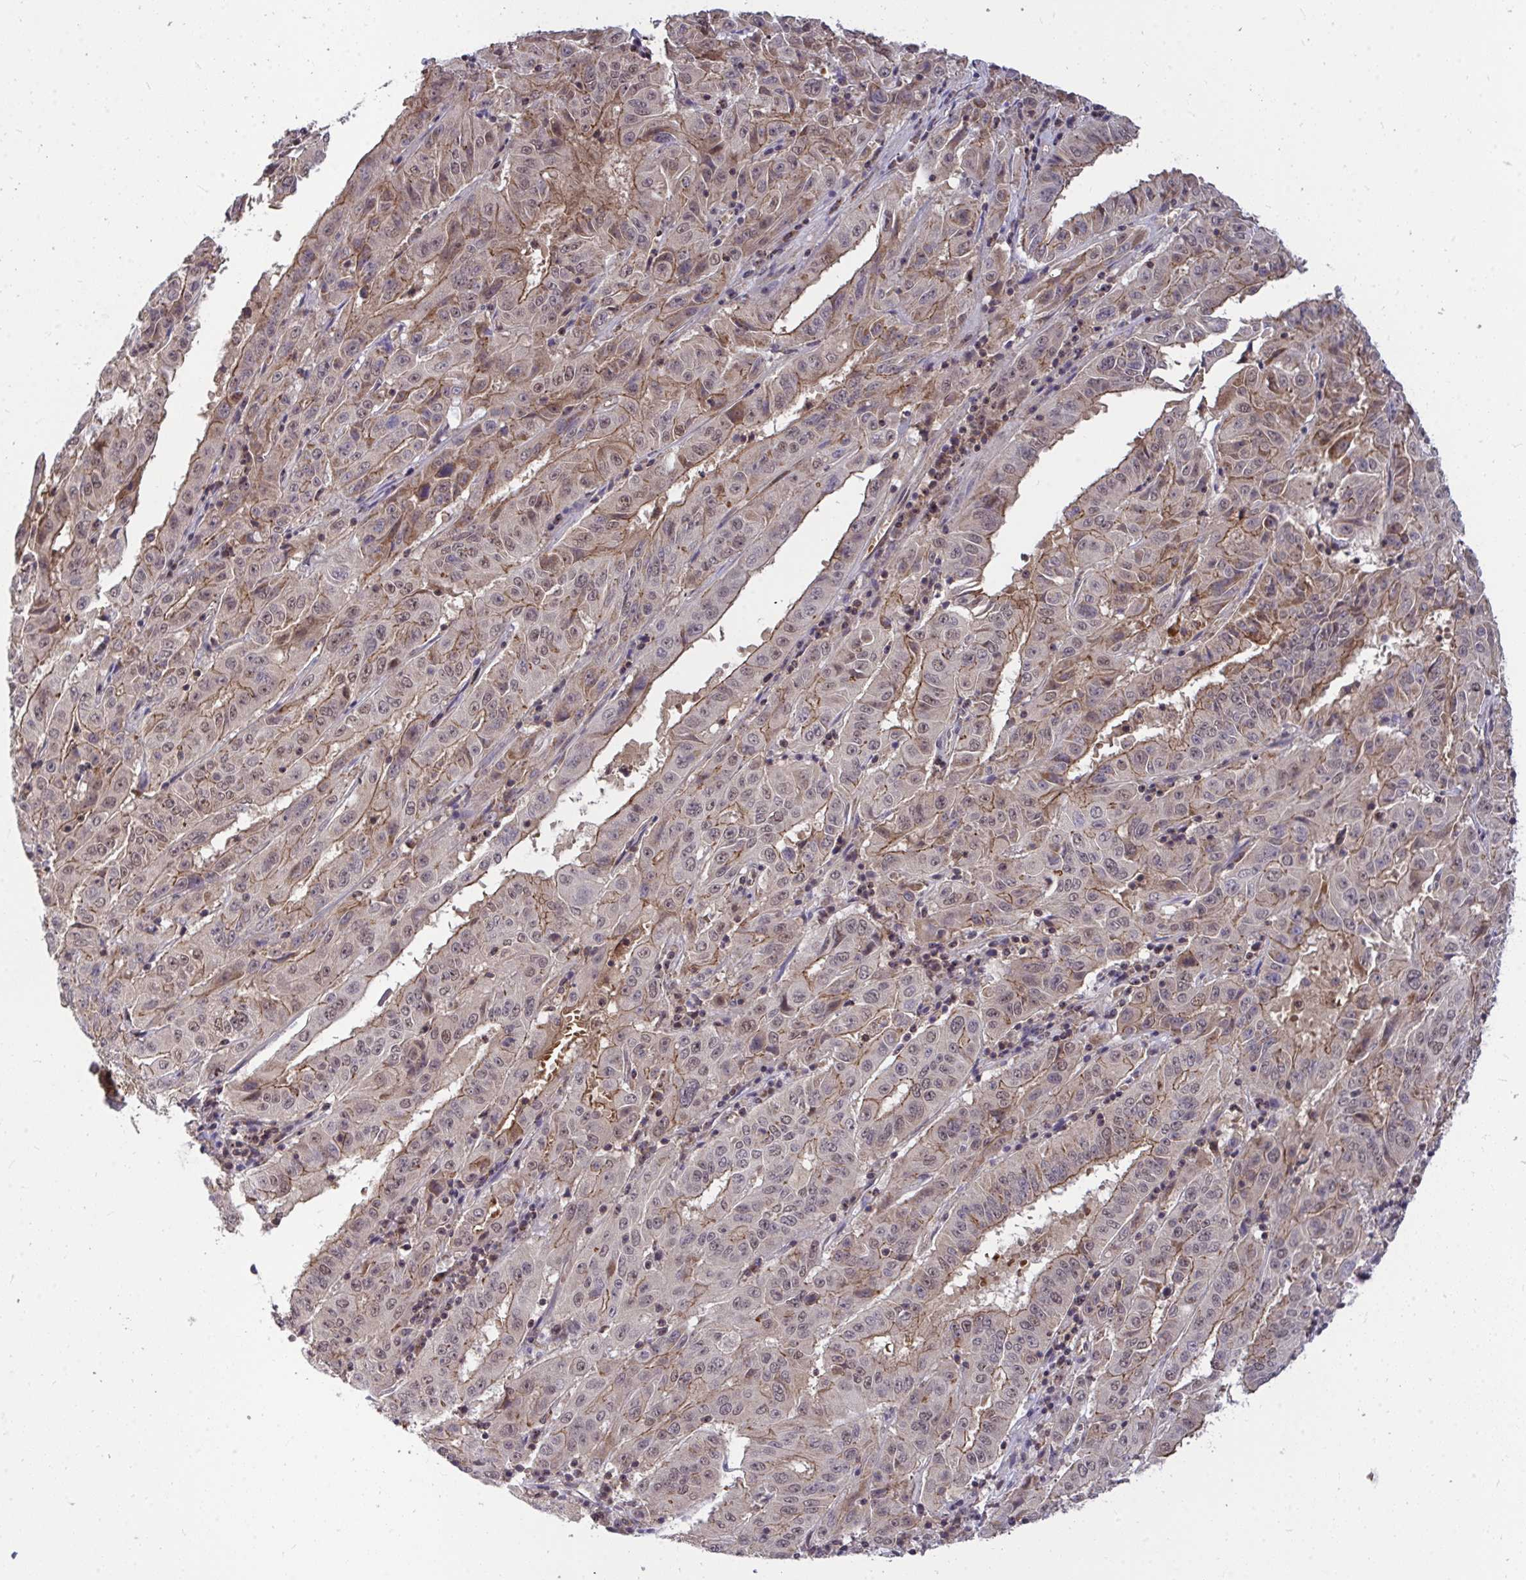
{"staining": {"intensity": "moderate", "quantity": "25%-75%", "location": "cytoplasmic/membranous,nuclear"}, "tissue": "pancreatic cancer", "cell_type": "Tumor cells", "image_type": "cancer", "snomed": [{"axis": "morphology", "description": "Adenocarcinoma, NOS"}, {"axis": "topography", "description": "Pancreas"}], "caption": "A histopathology image of human pancreatic cancer stained for a protein exhibits moderate cytoplasmic/membranous and nuclear brown staining in tumor cells.", "gene": "PPP1CA", "patient": {"sex": "male", "age": 63}}